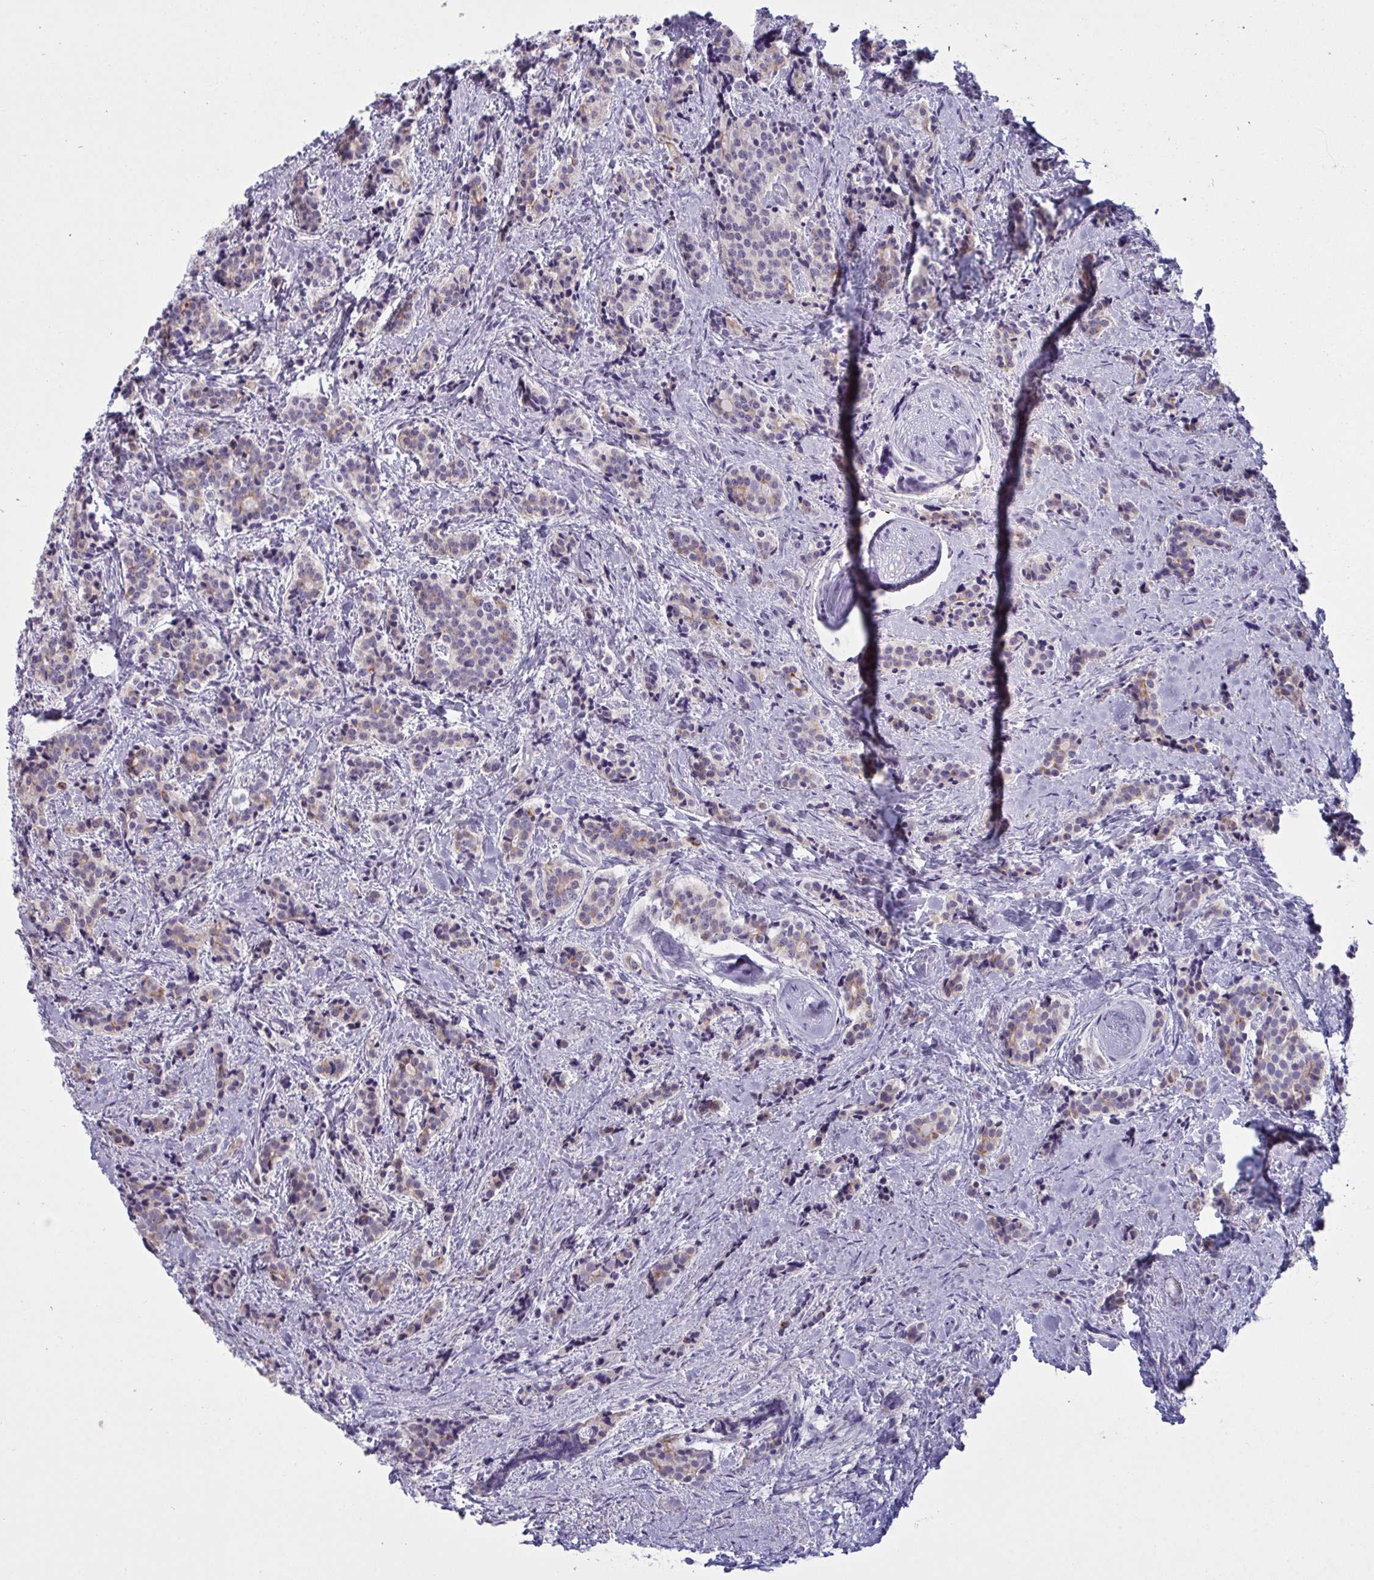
{"staining": {"intensity": "weak", "quantity": "25%-75%", "location": "cytoplasmic/membranous"}, "tissue": "carcinoid", "cell_type": "Tumor cells", "image_type": "cancer", "snomed": [{"axis": "morphology", "description": "Carcinoid, malignant, NOS"}, {"axis": "topography", "description": "Small intestine"}], "caption": "Protein analysis of malignant carcinoid tissue shows weak cytoplasmic/membranous staining in about 25%-75% of tumor cells. (Stains: DAB (3,3'-diaminobenzidine) in brown, nuclei in blue, Microscopy: brightfield microscopy at high magnification).", "gene": "TENT5D", "patient": {"sex": "female", "age": 73}}